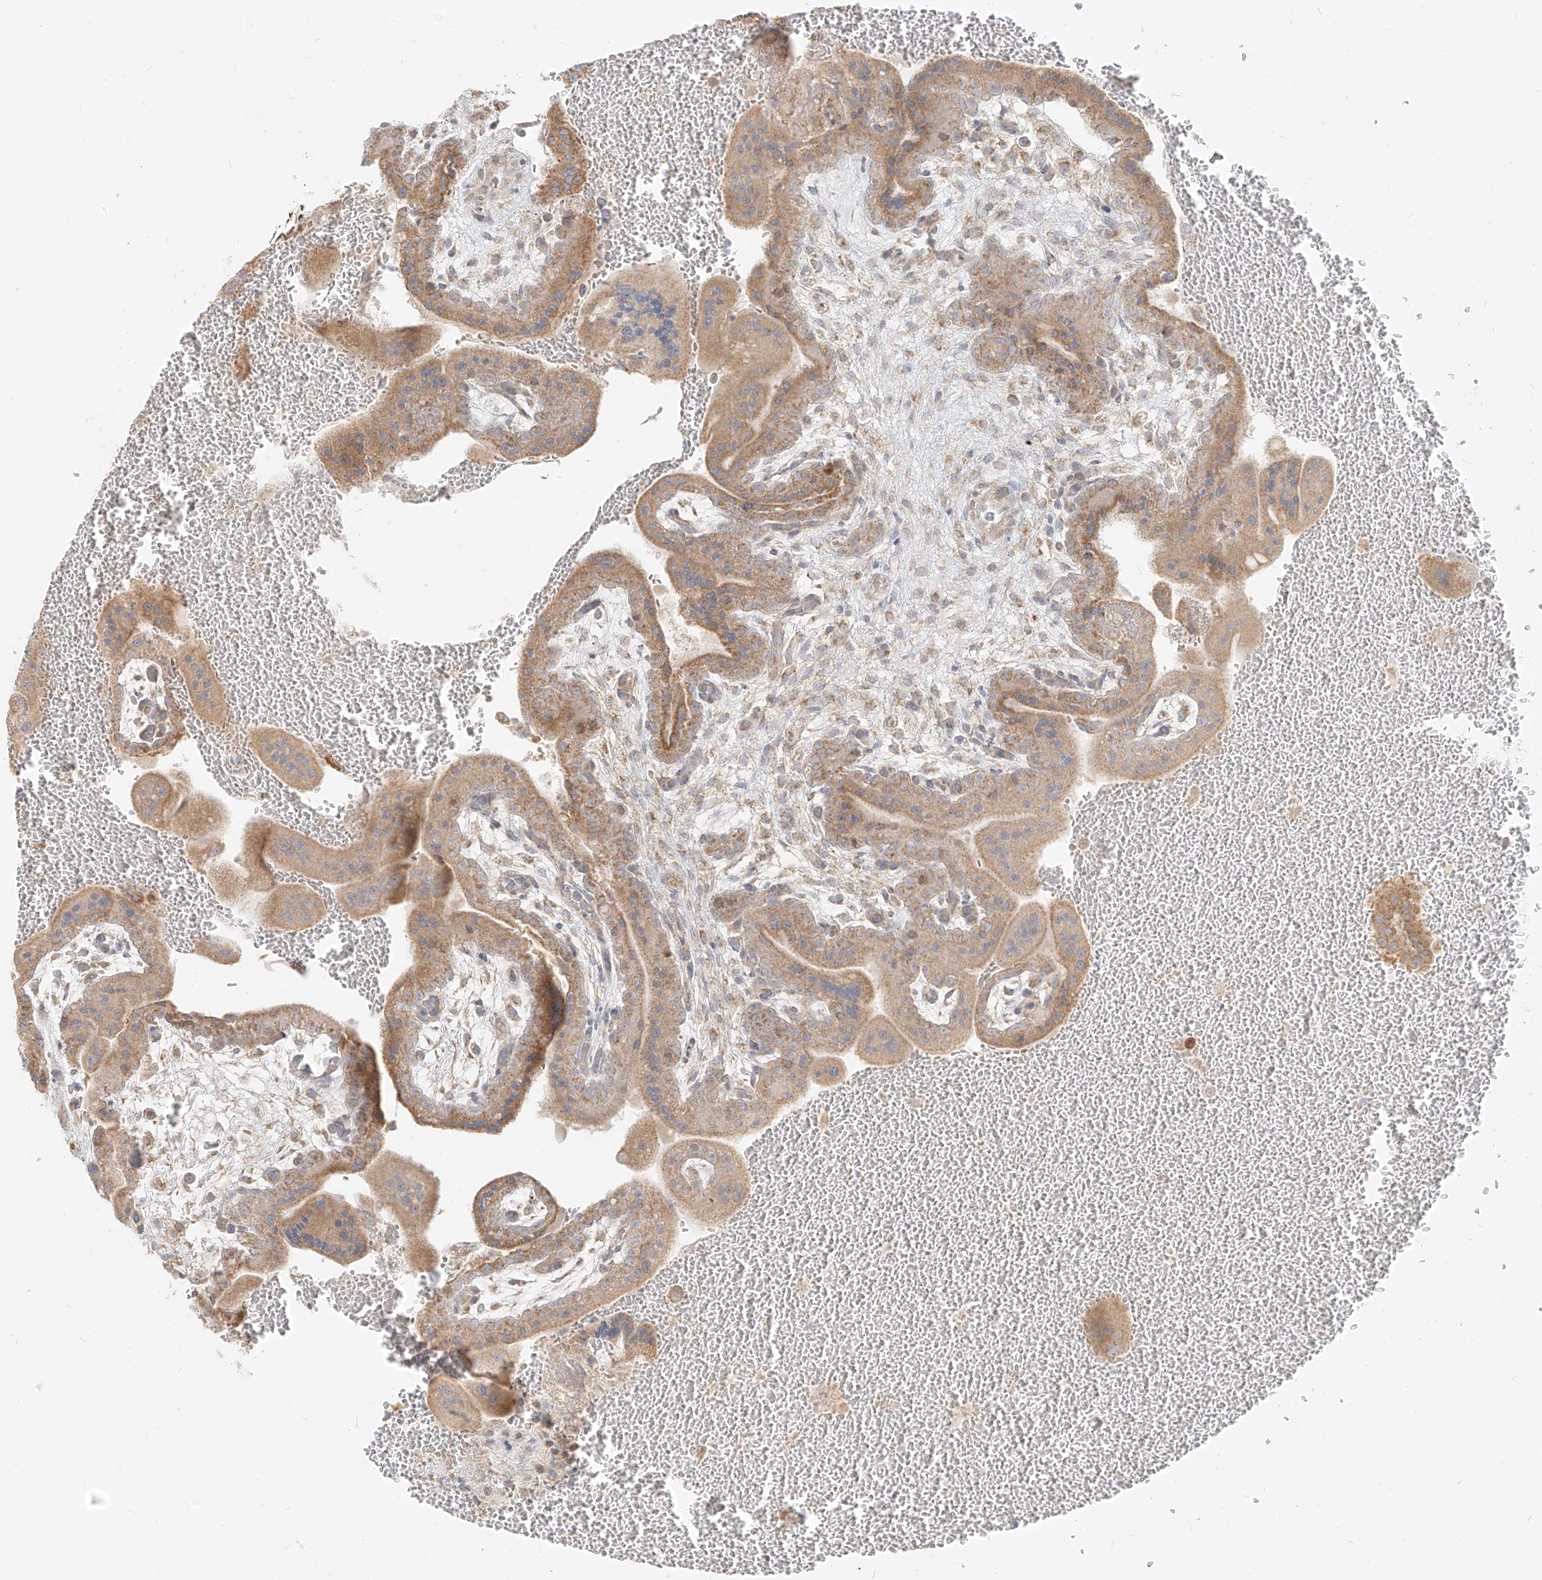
{"staining": {"intensity": "moderate", "quantity": ">75%", "location": "cytoplasmic/membranous"}, "tissue": "placenta", "cell_type": "Trophoblastic cells", "image_type": "normal", "snomed": [{"axis": "morphology", "description": "Normal tissue, NOS"}, {"axis": "topography", "description": "Placenta"}], "caption": "Immunohistochemical staining of benign placenta demonstrates >75% levels of moderate cytoplasmic/membranous protein expression in approximately >75% of trophoblastic cells. The staining was performed using DAB to visualize the protein expression in brown, while the nuclei were stained in blue with hematoxylin (Magnification: 20x).", "gene": "ZIM3", "patient": {"sex": "female", "age": 35}}